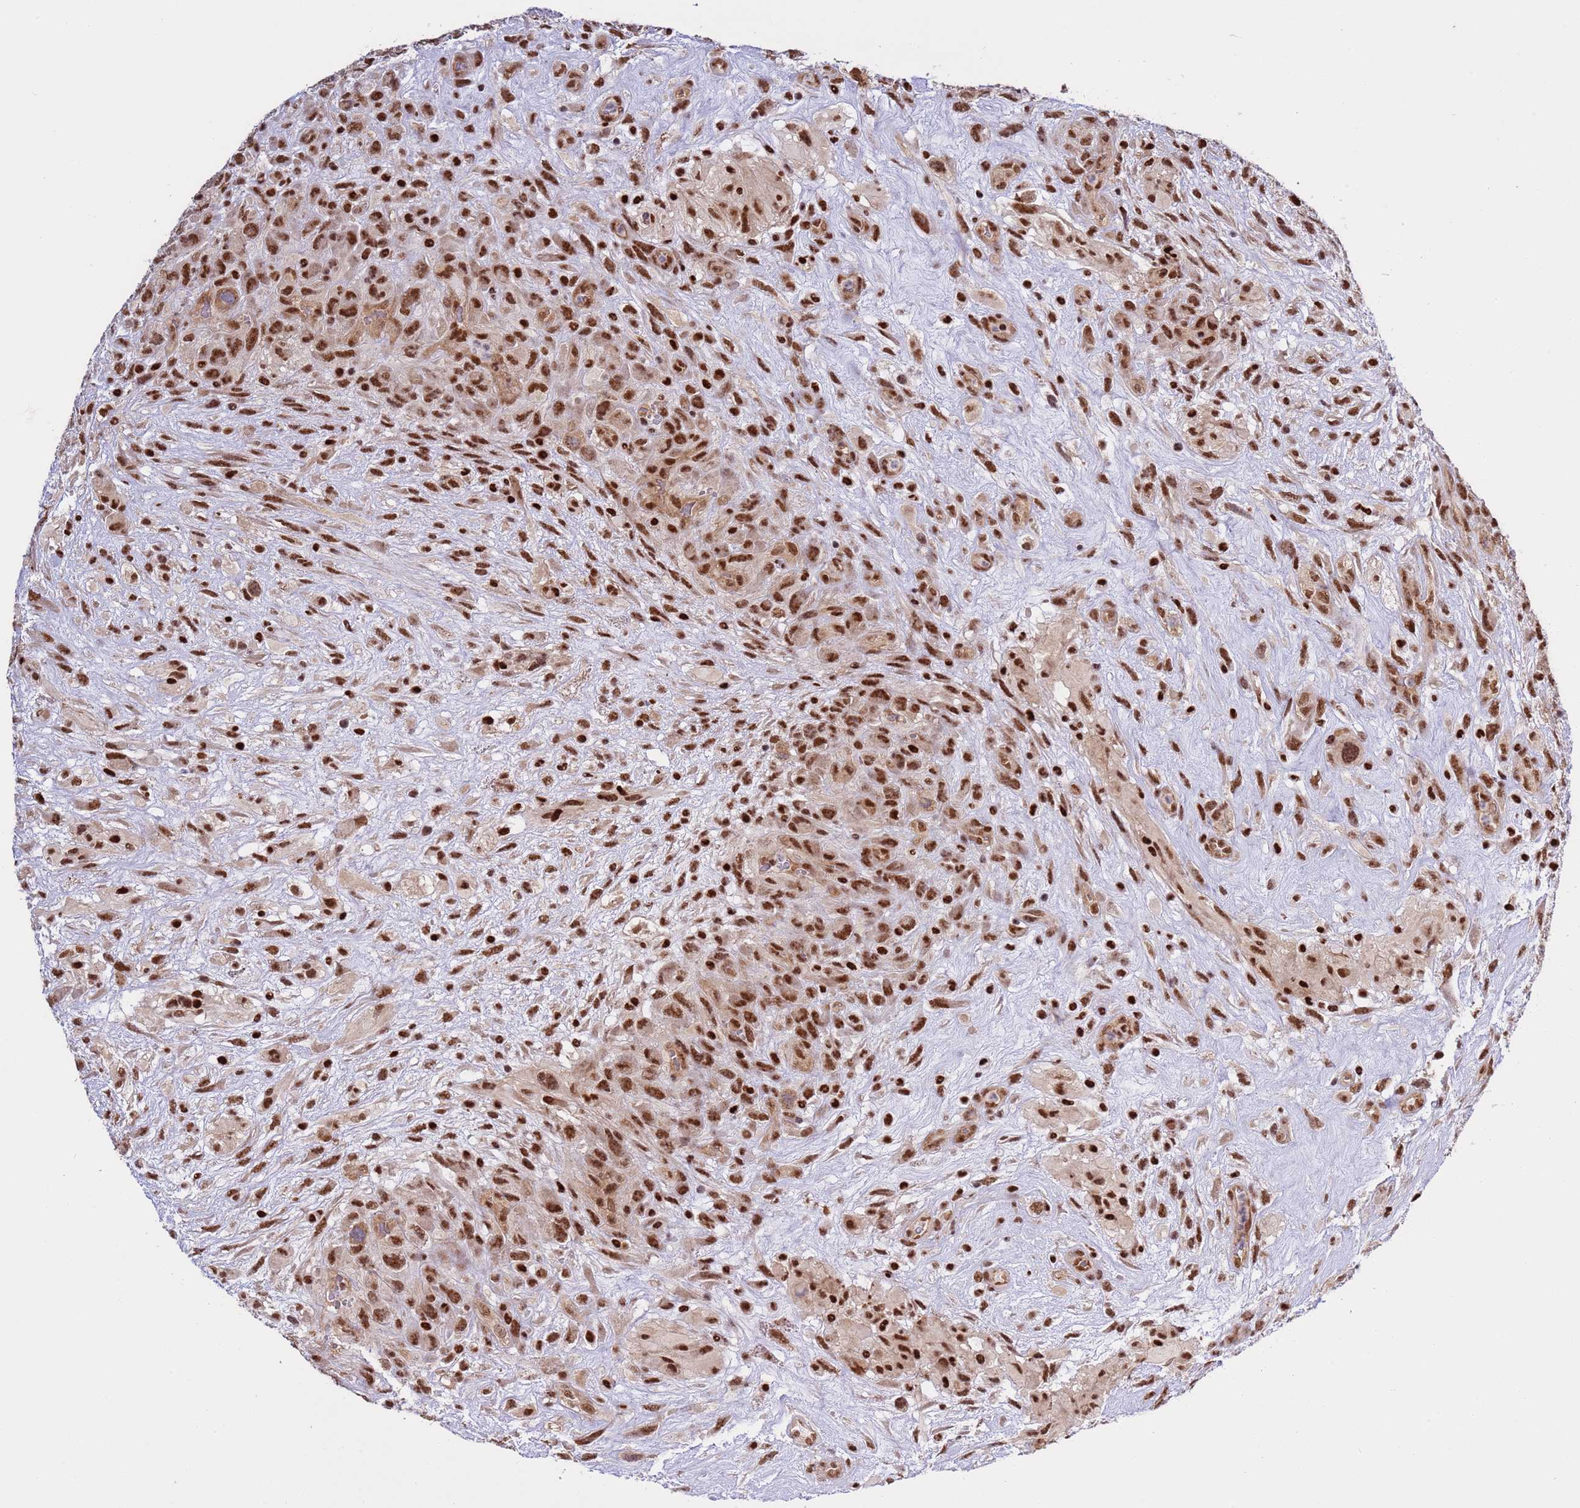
{"staining": {"intensity": "strong", "quantity": ">75%", "location": "nuclear"}, "tissue": "glioma", "cell_type": "Tumor cells", "image_type": "cancer", "snomed": [{"axis": "morphology", "description": "Glioma, malignant, High grade"}, {"axis": "topography", "description": "Brain"}], "caption": "IHC histopathology image of neoplastic tissue: human glioma stained using IHC shows high levels of strong protein expression localized specifically in the nuclear of tumor cells, appearing as a nuclear brown color.", "gene": "PRPF6", "patient": {"sex": "male", "age": 61}}